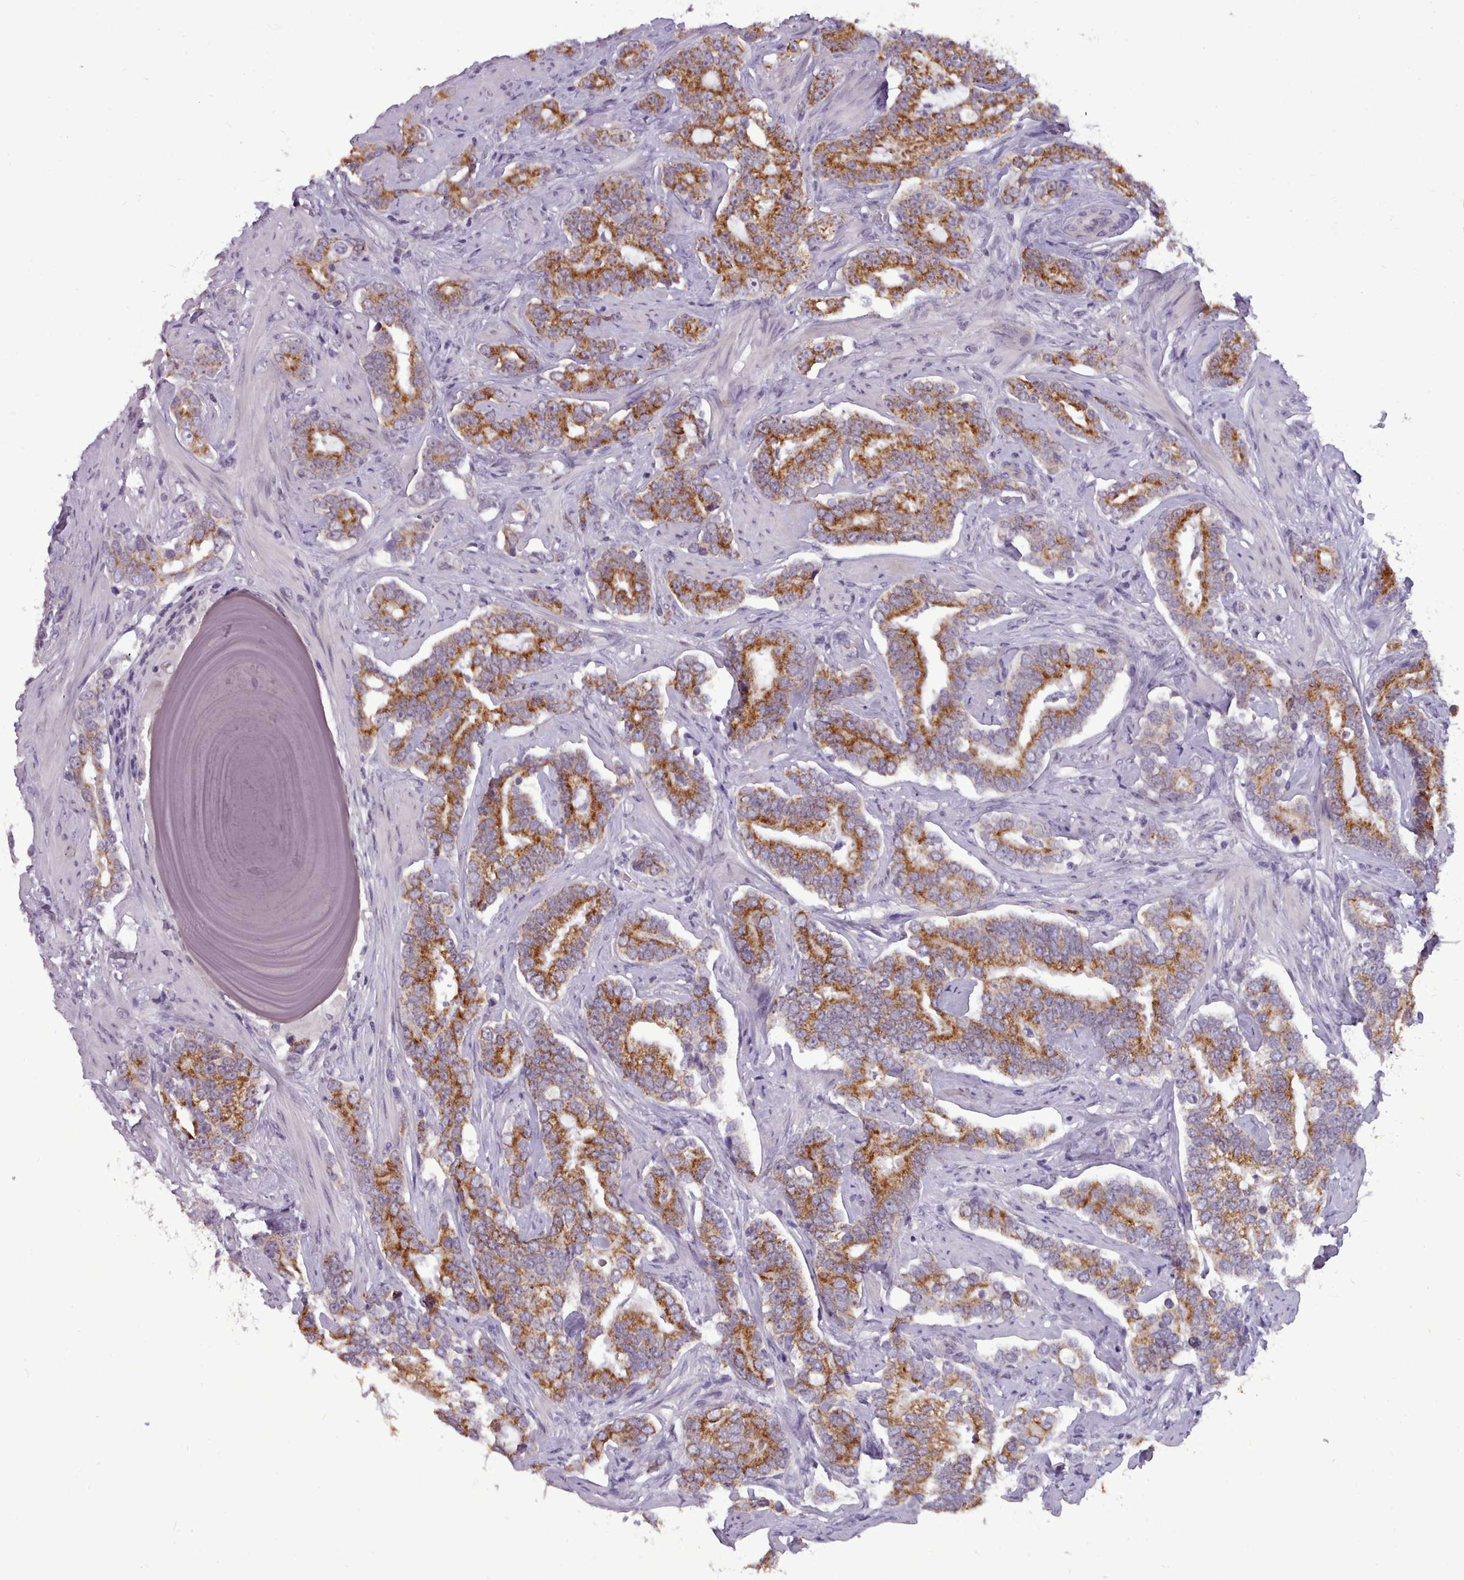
{"staining": {"intensity": "moderate", "quantity": ">75%", "location": "cytoplasmic/membranous"}, "tissue": "prostate cancer", "cell_type": "Tumor cells", "image_type": "cancer", "snomed": [{"axis": "morphology", "description": "Adenocarcinoma, High grade"}, {"axis": "topography", "description": "Prostate"}], "caption": "A photomicrograph showing moderate cytoplasmic/membranous staining in approximately >75% of tumor cells in prostate cancer, as visualized by brown immunohistochemical staining.", "gene": "KCTD16", "patient": {"sex": "male", "age": 64}}